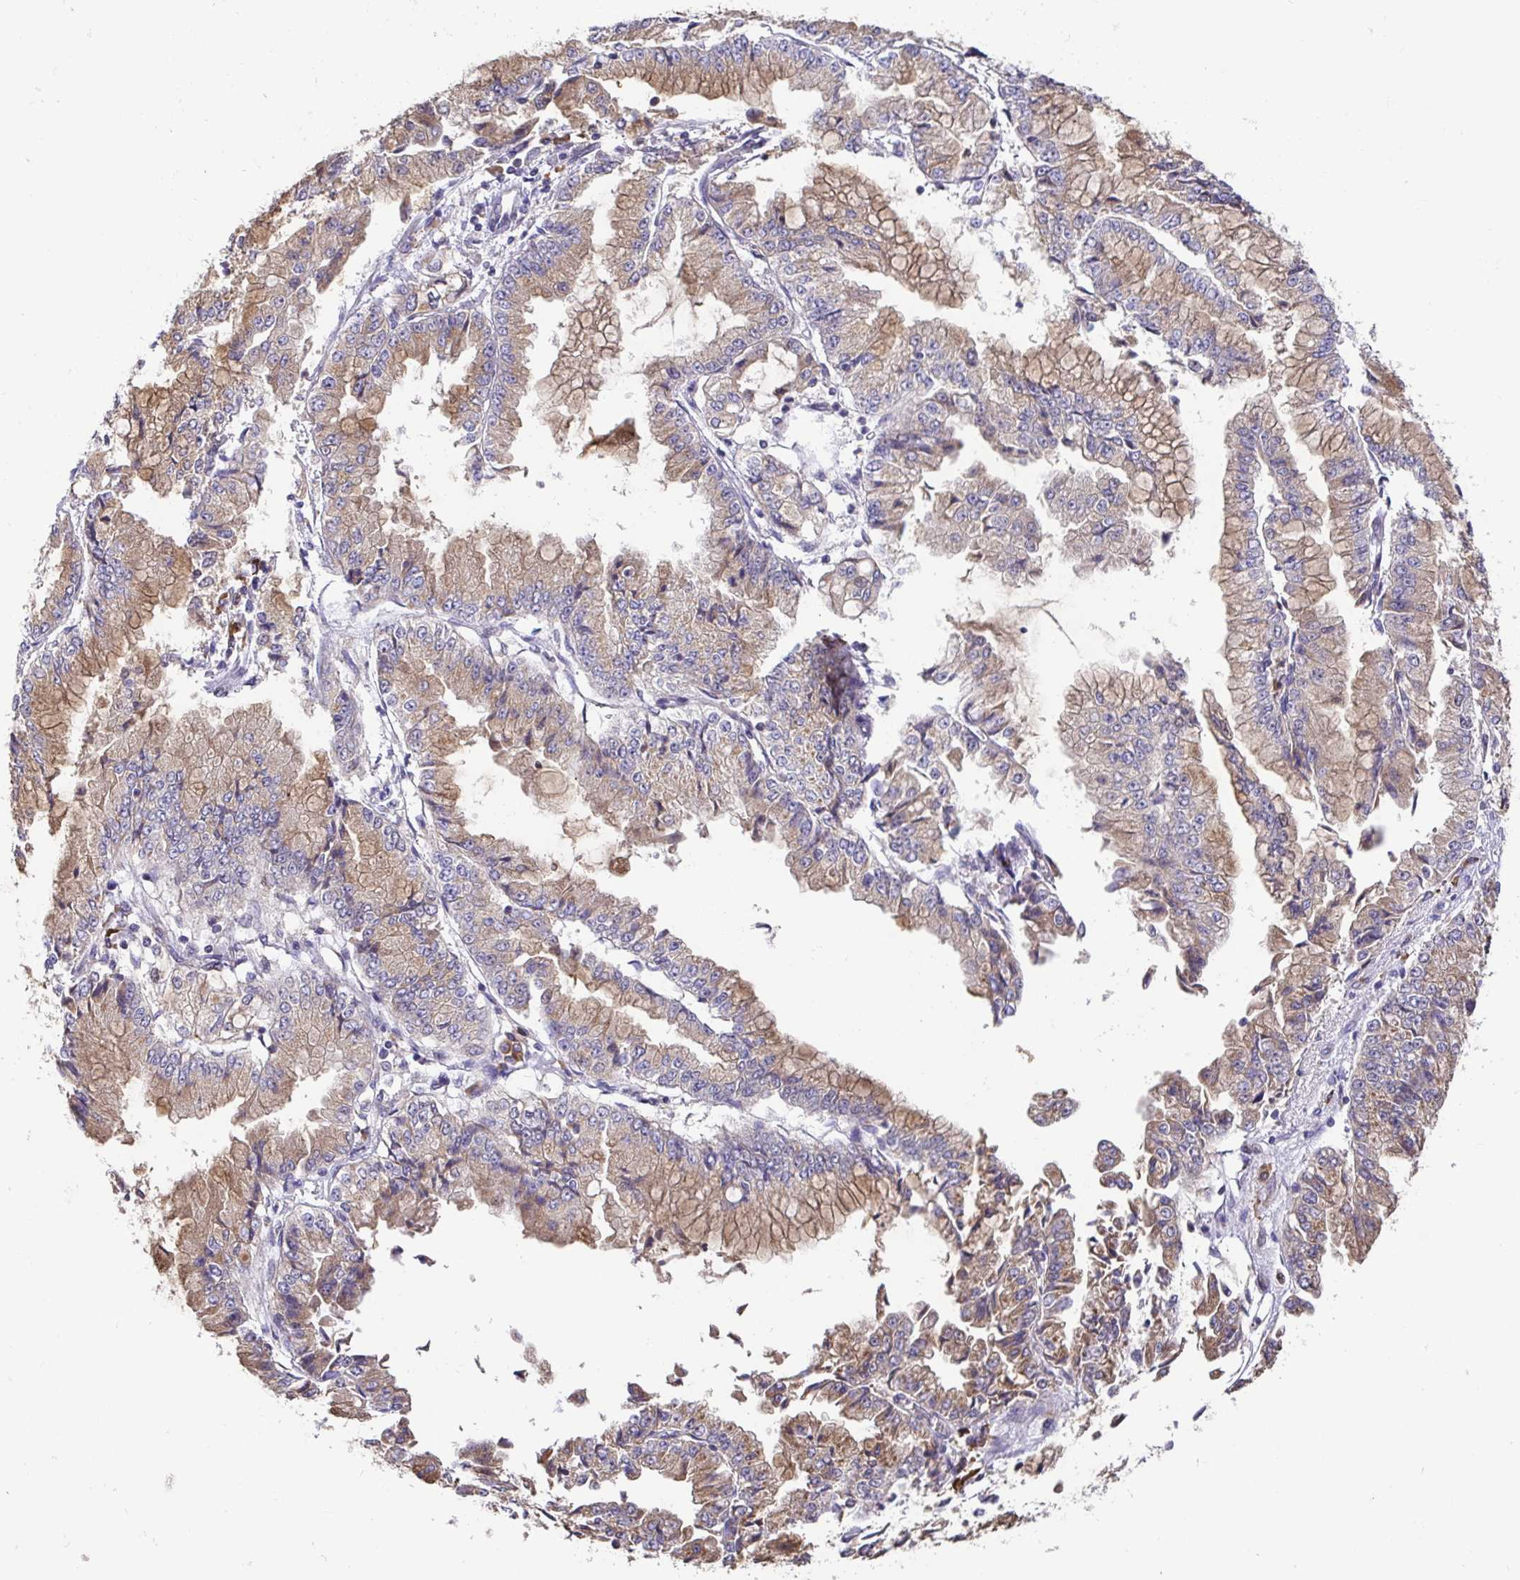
{"staining": {"intensity": "moderate", "quantity": ">75%", "location": "cytoplasmic/membranous"}, "tissue": "stomach cancer", "cell_type": "Tumor cells", "image_type": "cancer", "snomed": [{"axis": "morphology", "description": "Adenocarcinoma, NOS"}, {"axis": "topography", "description": "Stomach, upper"}], "caption": "Immunohistochemistry staining of stomach adenocarcinoma, which reveals medium levels of moderate cytoplasmic/membranous staining in approximately >75% of tumor cells indicating moderate cytoplasmic/membranous protein expression. The staining was performed using DAB (brown) for protein detection and nuclei were counterstained in hematoxylin (blue).", "gene": "ELP1", "patient": {"sex": "female", "age": 74}}